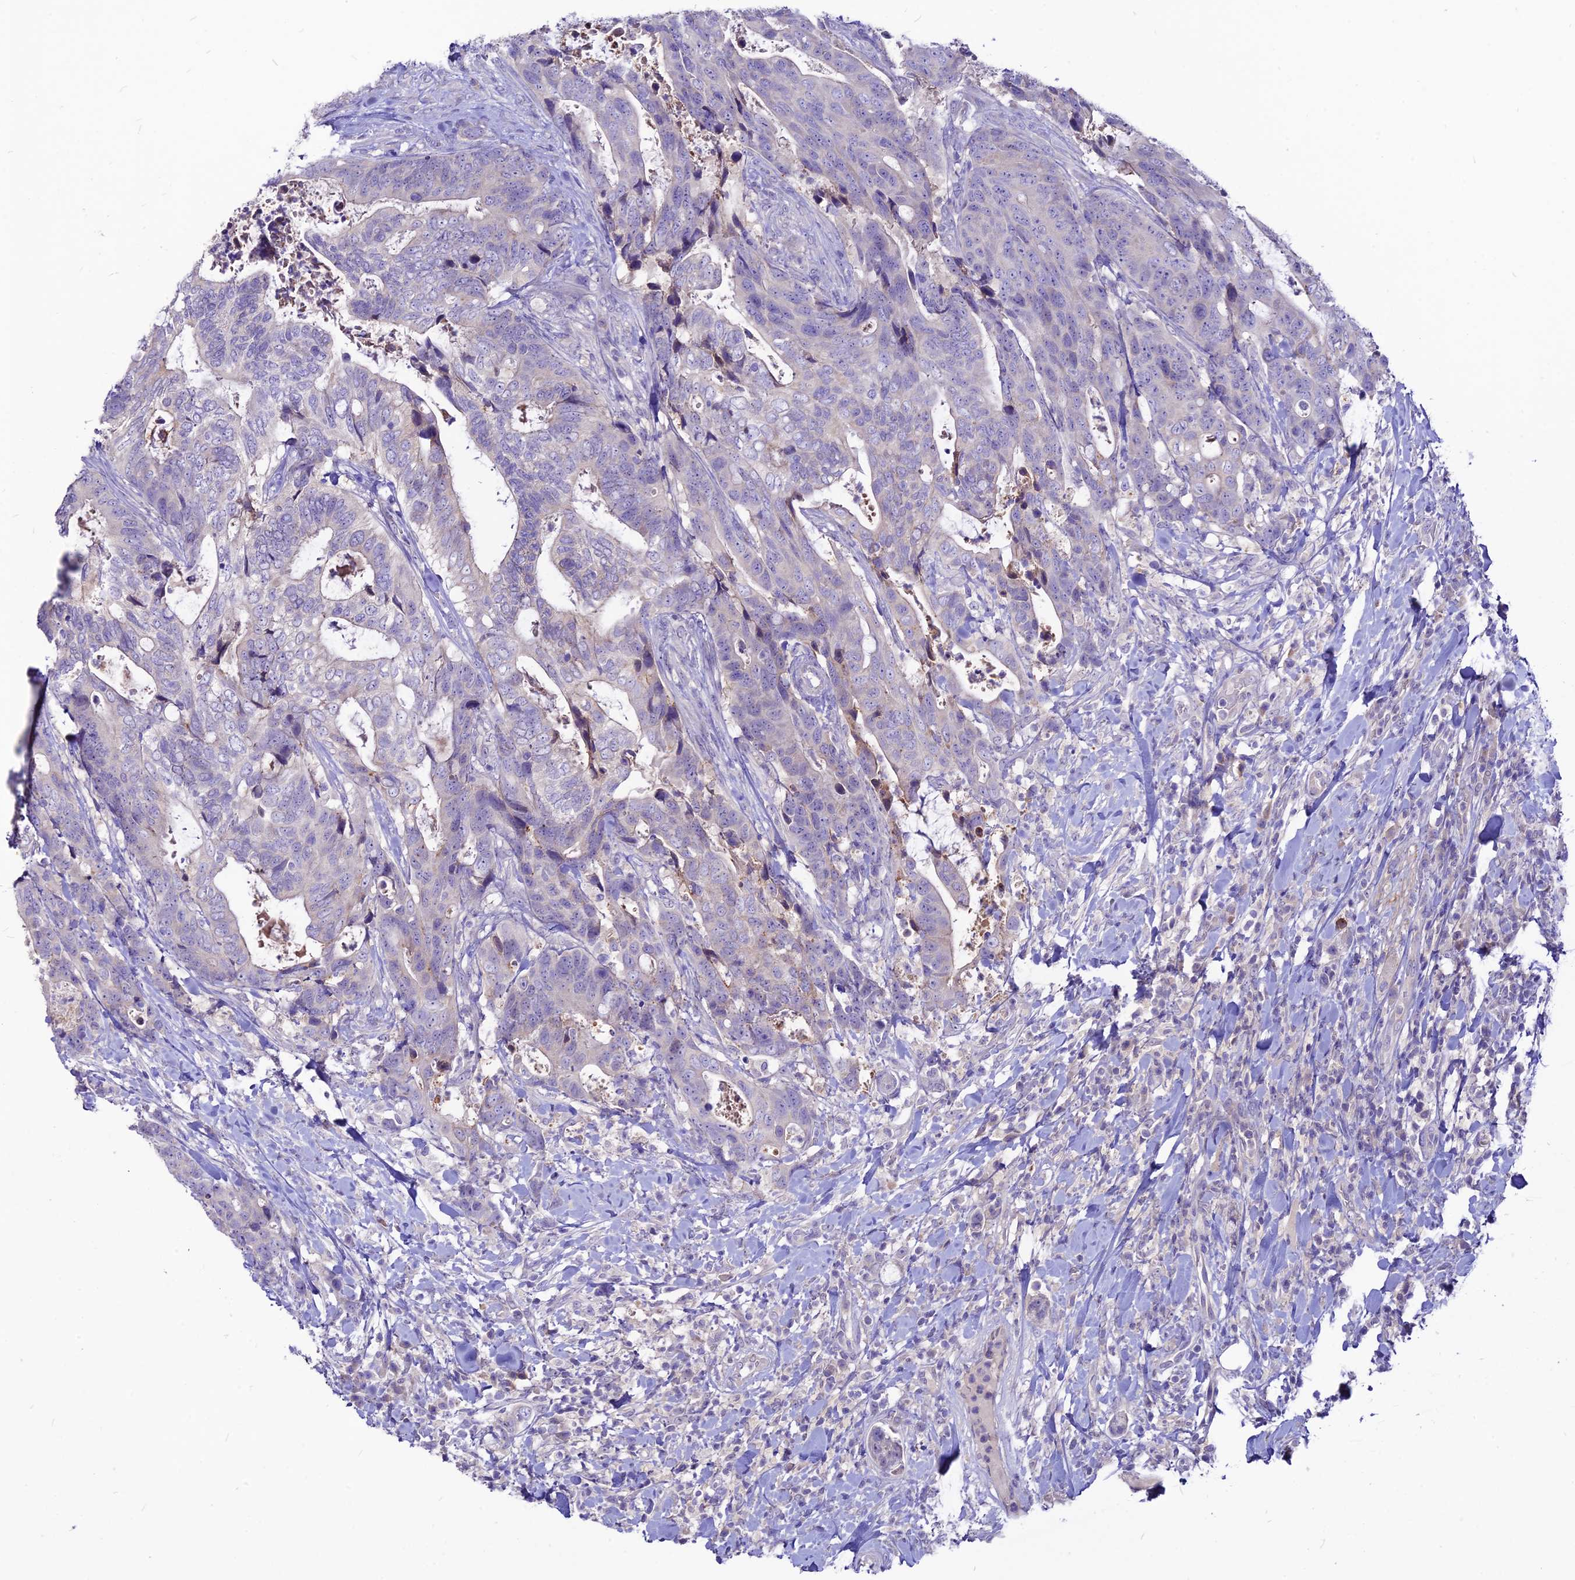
{"staining": {"intensity": "negative", "quantity": "none", "location": "none"}, "tissue": "colorectal cancer", "cell_type": "Tumor cells", "image_type": "cancer", "snomed": [{"axis": "morphology", "description": "Adenocarcinoma, NOS"}, {"axis": "topography", "description": "Colon"}], "caption": "The histopathology image demonstrates no significant positivity in tumor cells of colorectal adenocarcinoma. Nuclei are stained in blue.", "gene": "CZIB", "patient": {"sex": "female", "age": 82}}